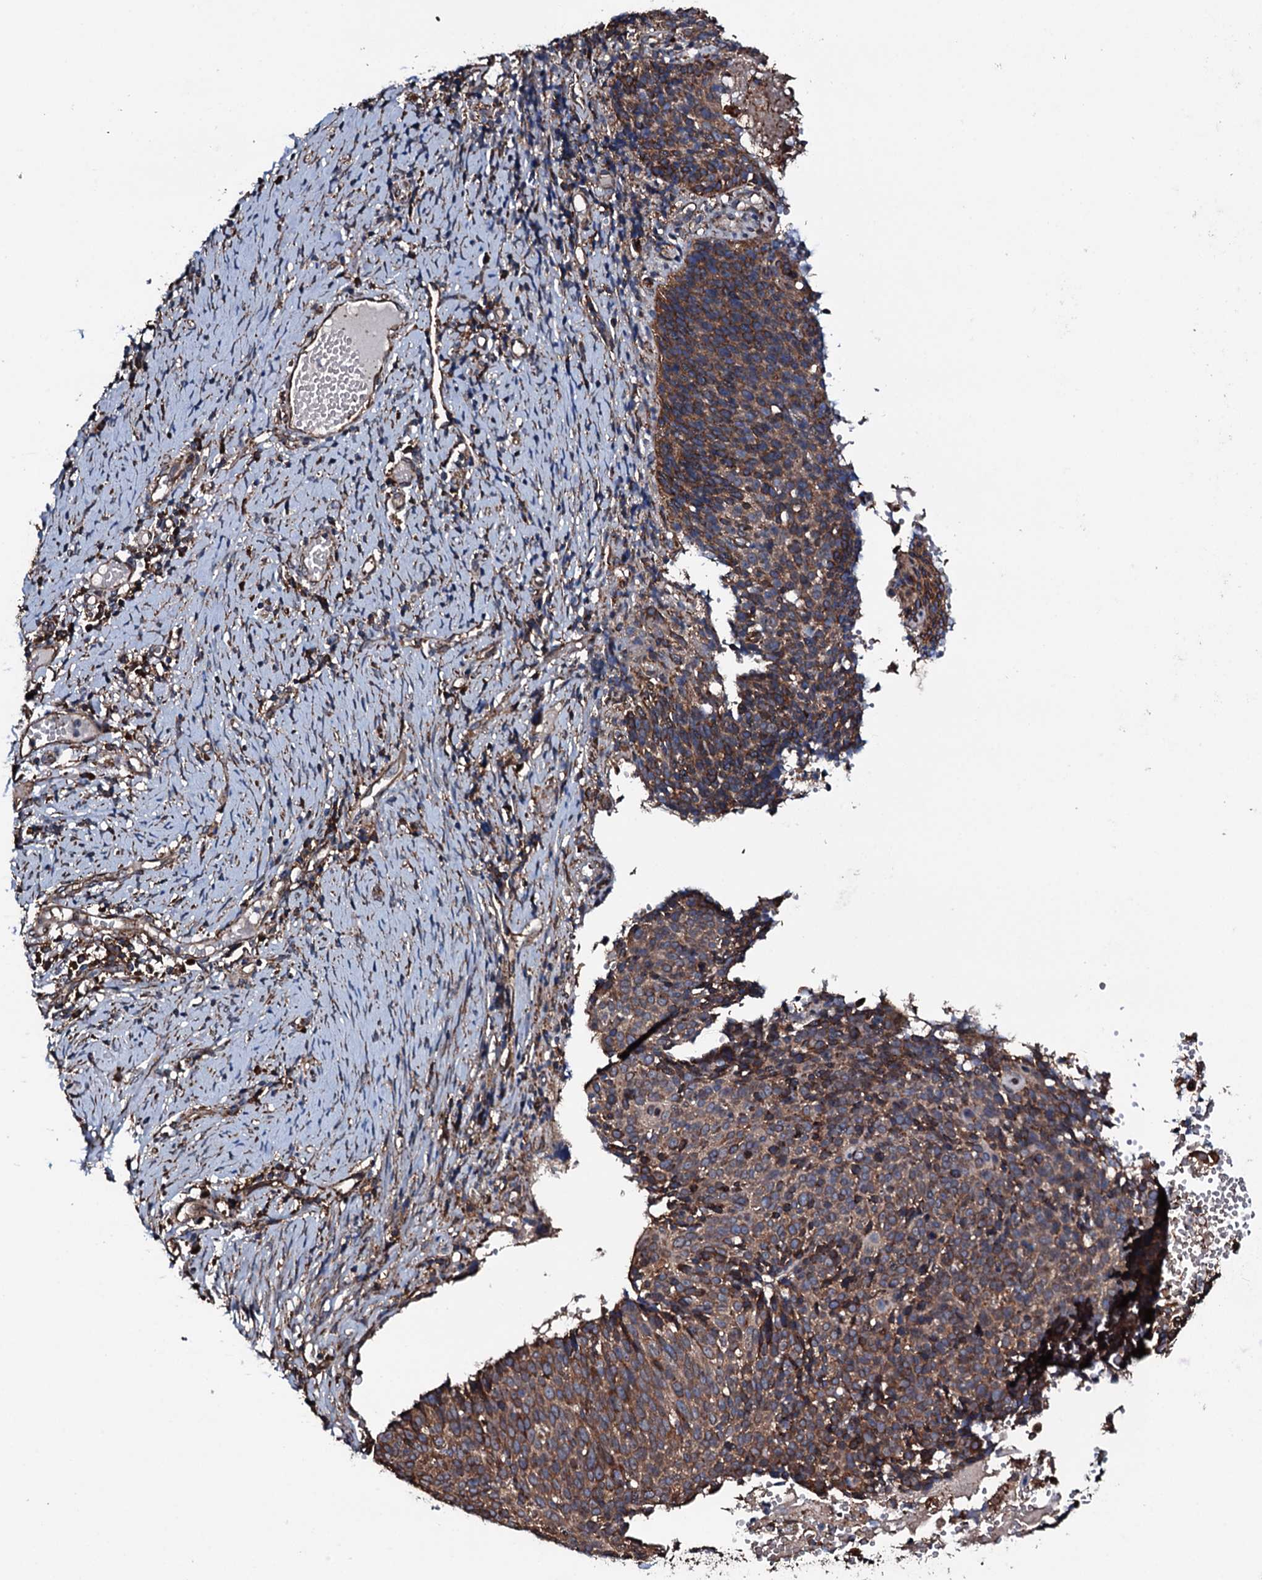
{"staining": {"intensity": "moderate", "quantity": ">75%", "location": "cytoplasmic/membranous"}, "tissue": "cervical cancer", "cell_type": "Tumor cells", "image_type": "cancer", "snomed": [{"axis": "morphology", "description": "Normal tissue, NOS"}, {"axis": "morphology", "description": "Squamous cell carcinoma, NOS"}, {"axis": "topography", "description": "Cervix"}], "caption": "Immunohistochemical staining of cervical squamous cell carcinoma displays medium levels of moderate cytoplasmic/membranous staining in about >75% of tumor cells. The staining was performed using DAB (3,3'-diaminobenzidine) to visualize the protein expression in brown, while the nuclei were stained in blue with hematoxylin (Magnification: 20x).", "gene": "RAB12", "patient": {"sex": "female", "age": 39}}